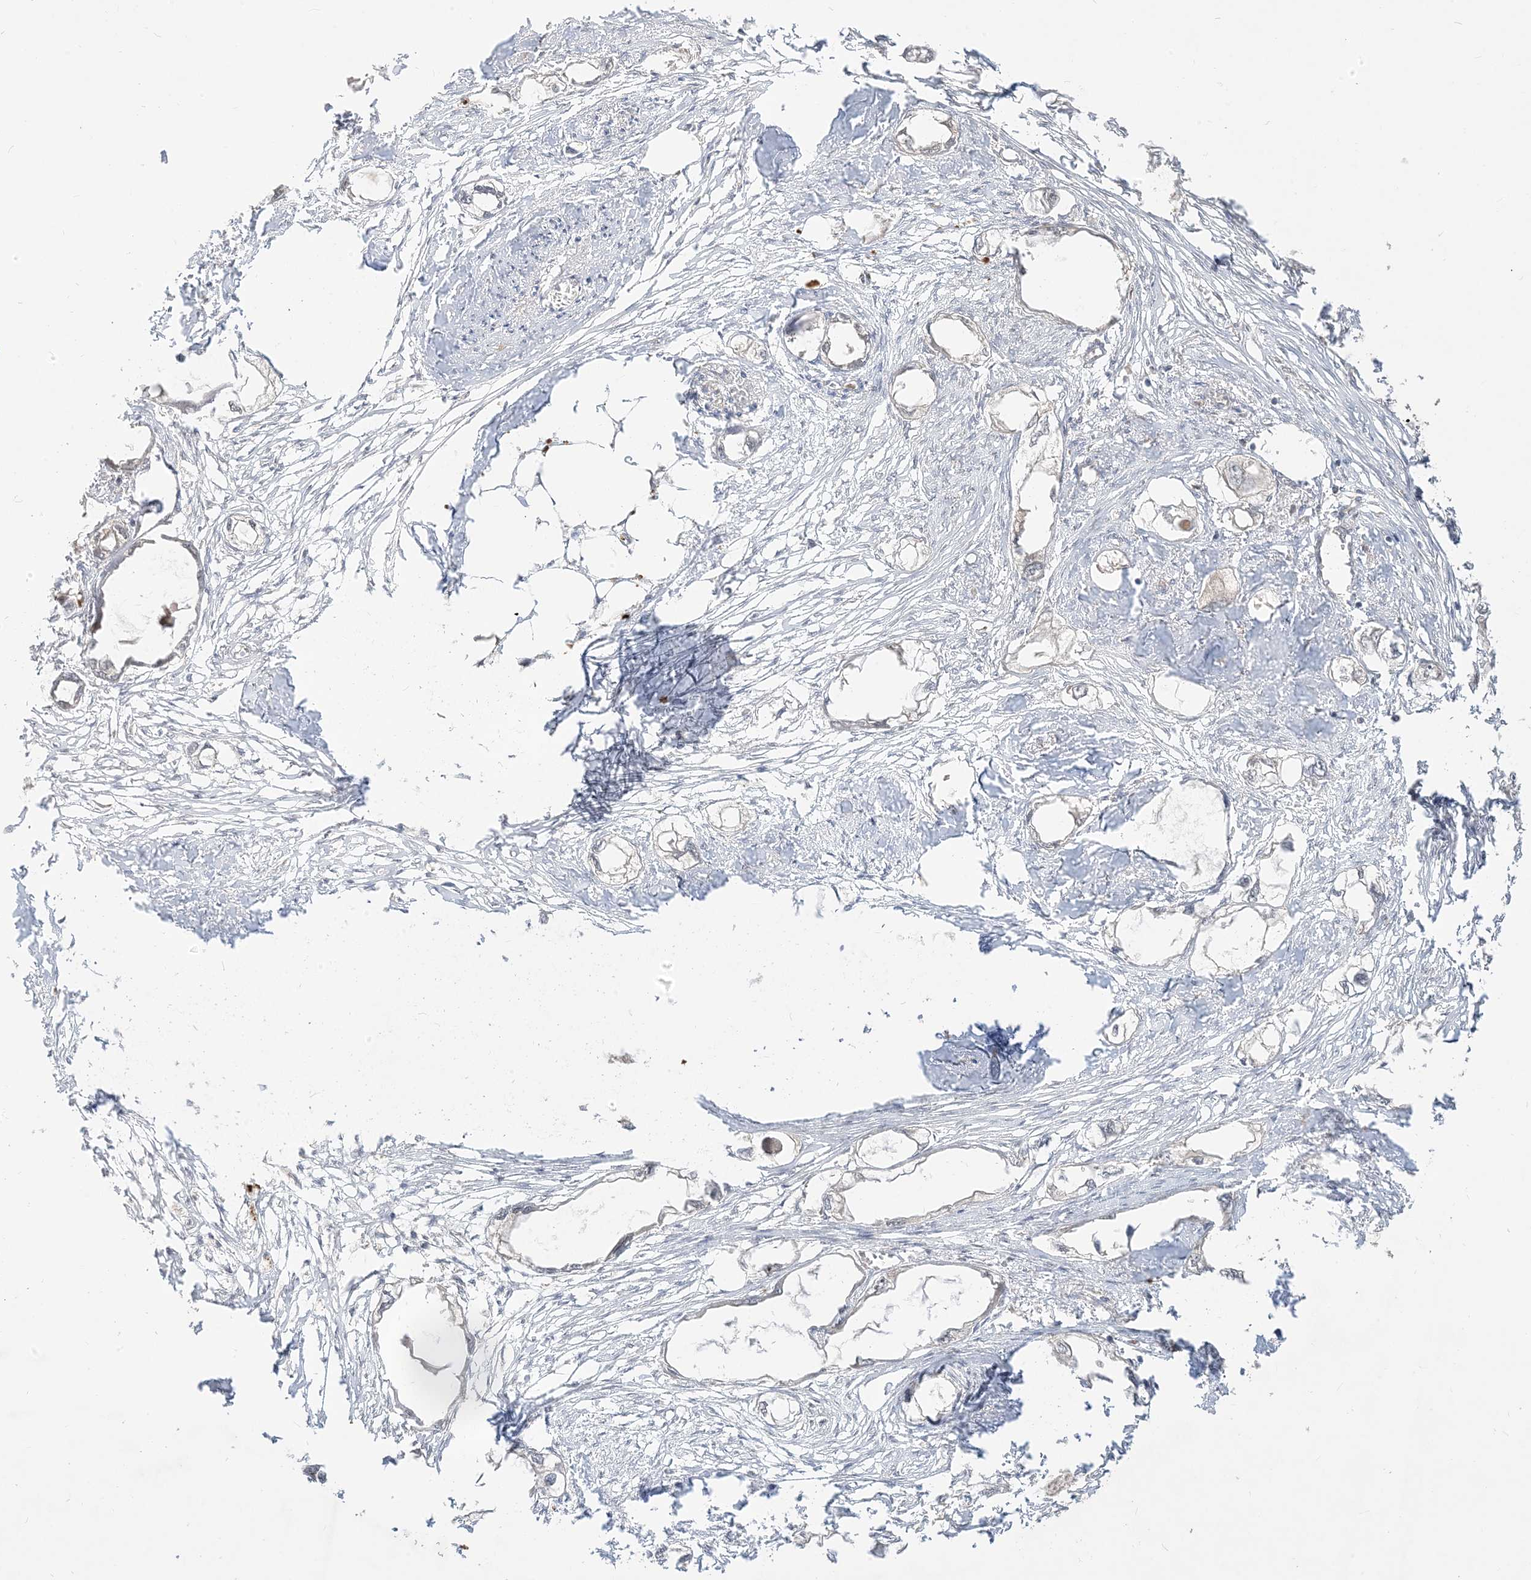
{"staining": {"intensity": "negative", "quantity": "none", "location": "none"}, "tissue": "endometrial cancer", "cell_type": "Tumor cells", "image_type": "cancer", "snomed": [{"axis": "morphology", "description": "Adenocarcinoma, NOS"}, {"axis": "morphology", "description": "Adenocarcinoma, metastatic, NOS"}, {"axis": "topography", "description": "Adipose tissue"}, {"axis": "topography", "description": "Endometrium"}], "caption": "Immunohistochemistry image of endometrial cancer (metastatic adenocarcinoma) stained for a protein (brown), which shows no positivity in tumor cells.", "gene": "TBCC", "patient": {"sex": "female", "age": 67}}